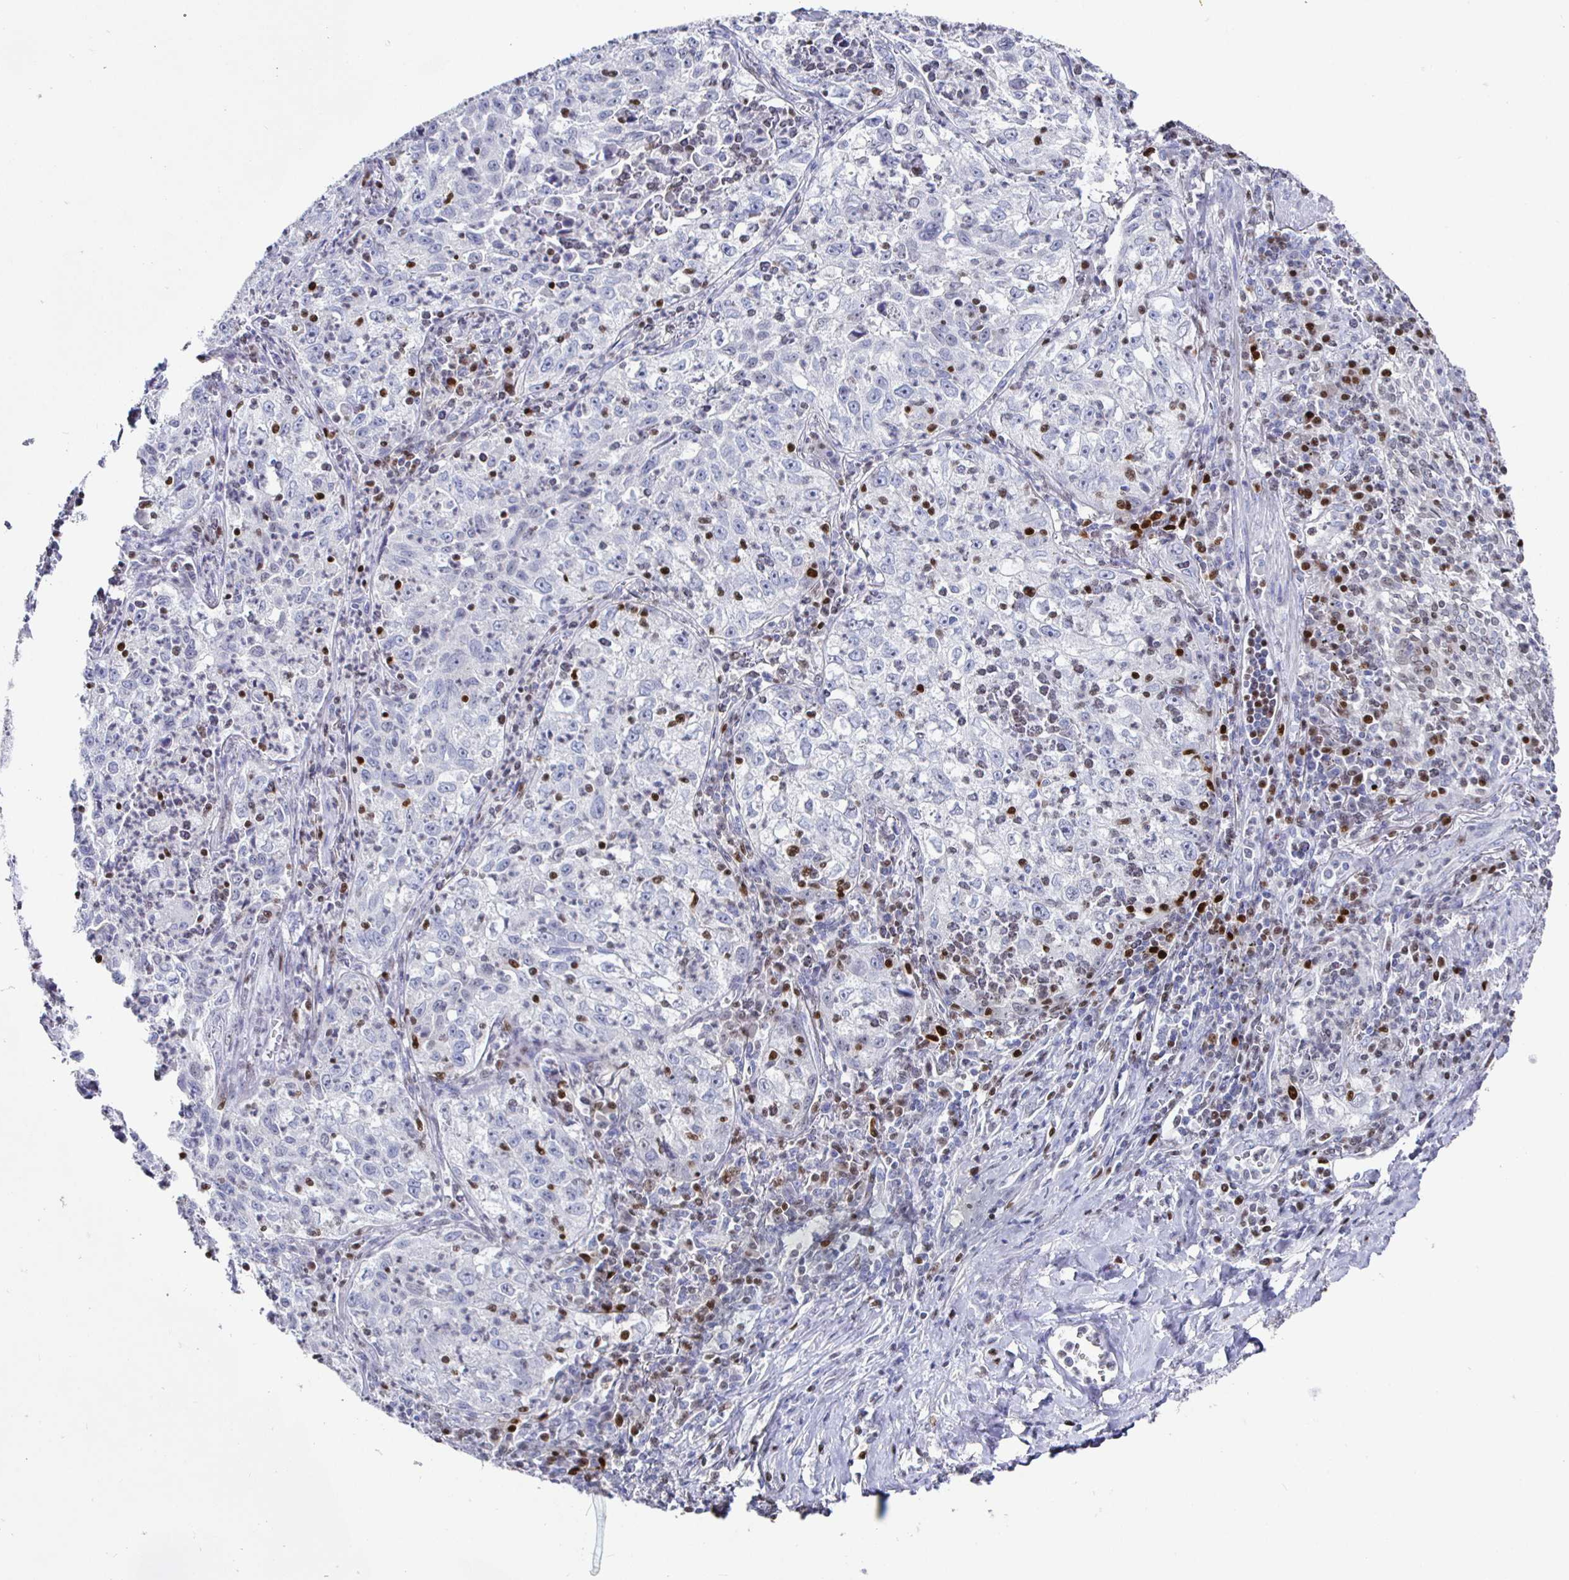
{"staining": {"intensity": "negative", "quantity": "none", "location": "none"}, "tissue": "lung cancer", "cell_type": "Tumor cells", "image_type": "cancer", "snomed": [{"axis": "morphology", "description": "Squamous cell carcinoma, NOS"}, {"axis": "topography", "description": "Lung"}], "caption": "An image of human squamous cell carcinoma (lung) is negative for staining in tumor cells. (DAB IHC visualized using brightfield microscopy, high magnification).", "gene": "RUNX2", "patient": {"sex": "male", "age": 71}}